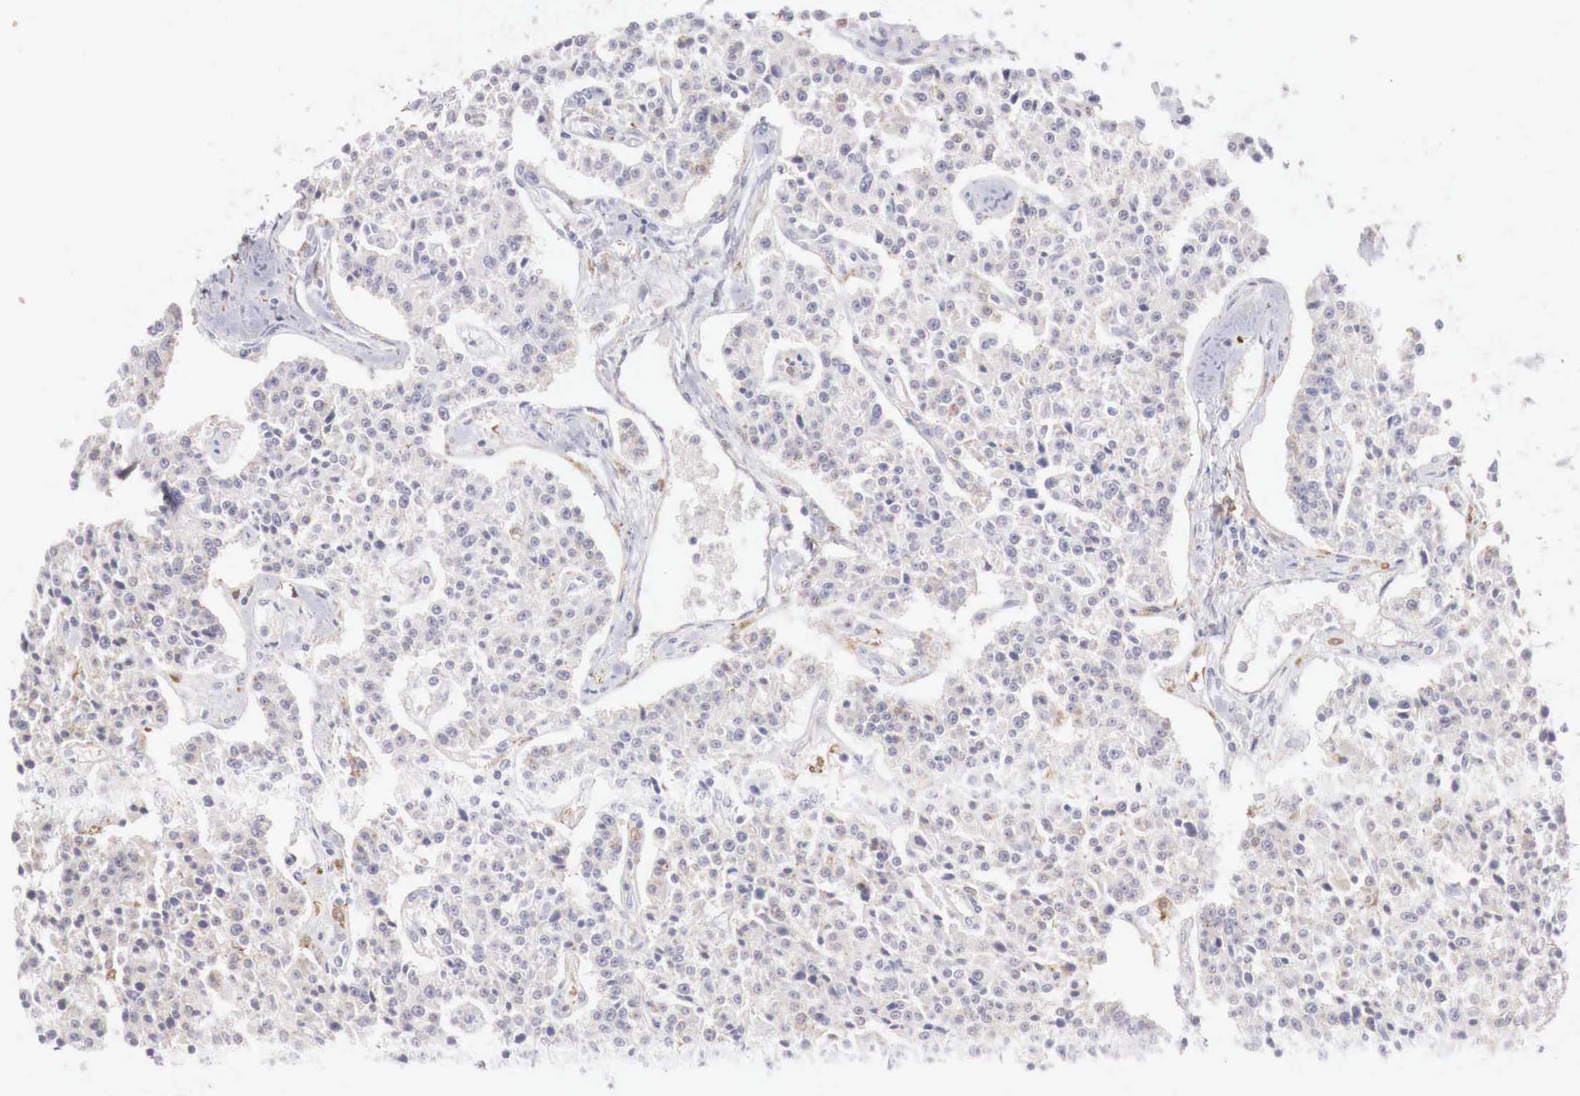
{"staining": {"intensity": "weak", "quantity": "<25%", "location": "cytoplasmic/membranous"}, "tissue": "carcinoid", "cell_type": "Tumor cells", "image_type": "cancer", "snomed": [{"axis": "morphology", "description": "Carcinoid, malignant, NOS"}, {"axis": "topography", "description": "Stomach"}], "caption": "Immunohistochemistry histopathology image of neoplastic tissue: human carcinoid stained with DAB (3,3'-diaminobenzidine) displays no significant protein expression in tumor cells.", "gene": "GLA", "patient": {"sex": "female", "age": 76}}